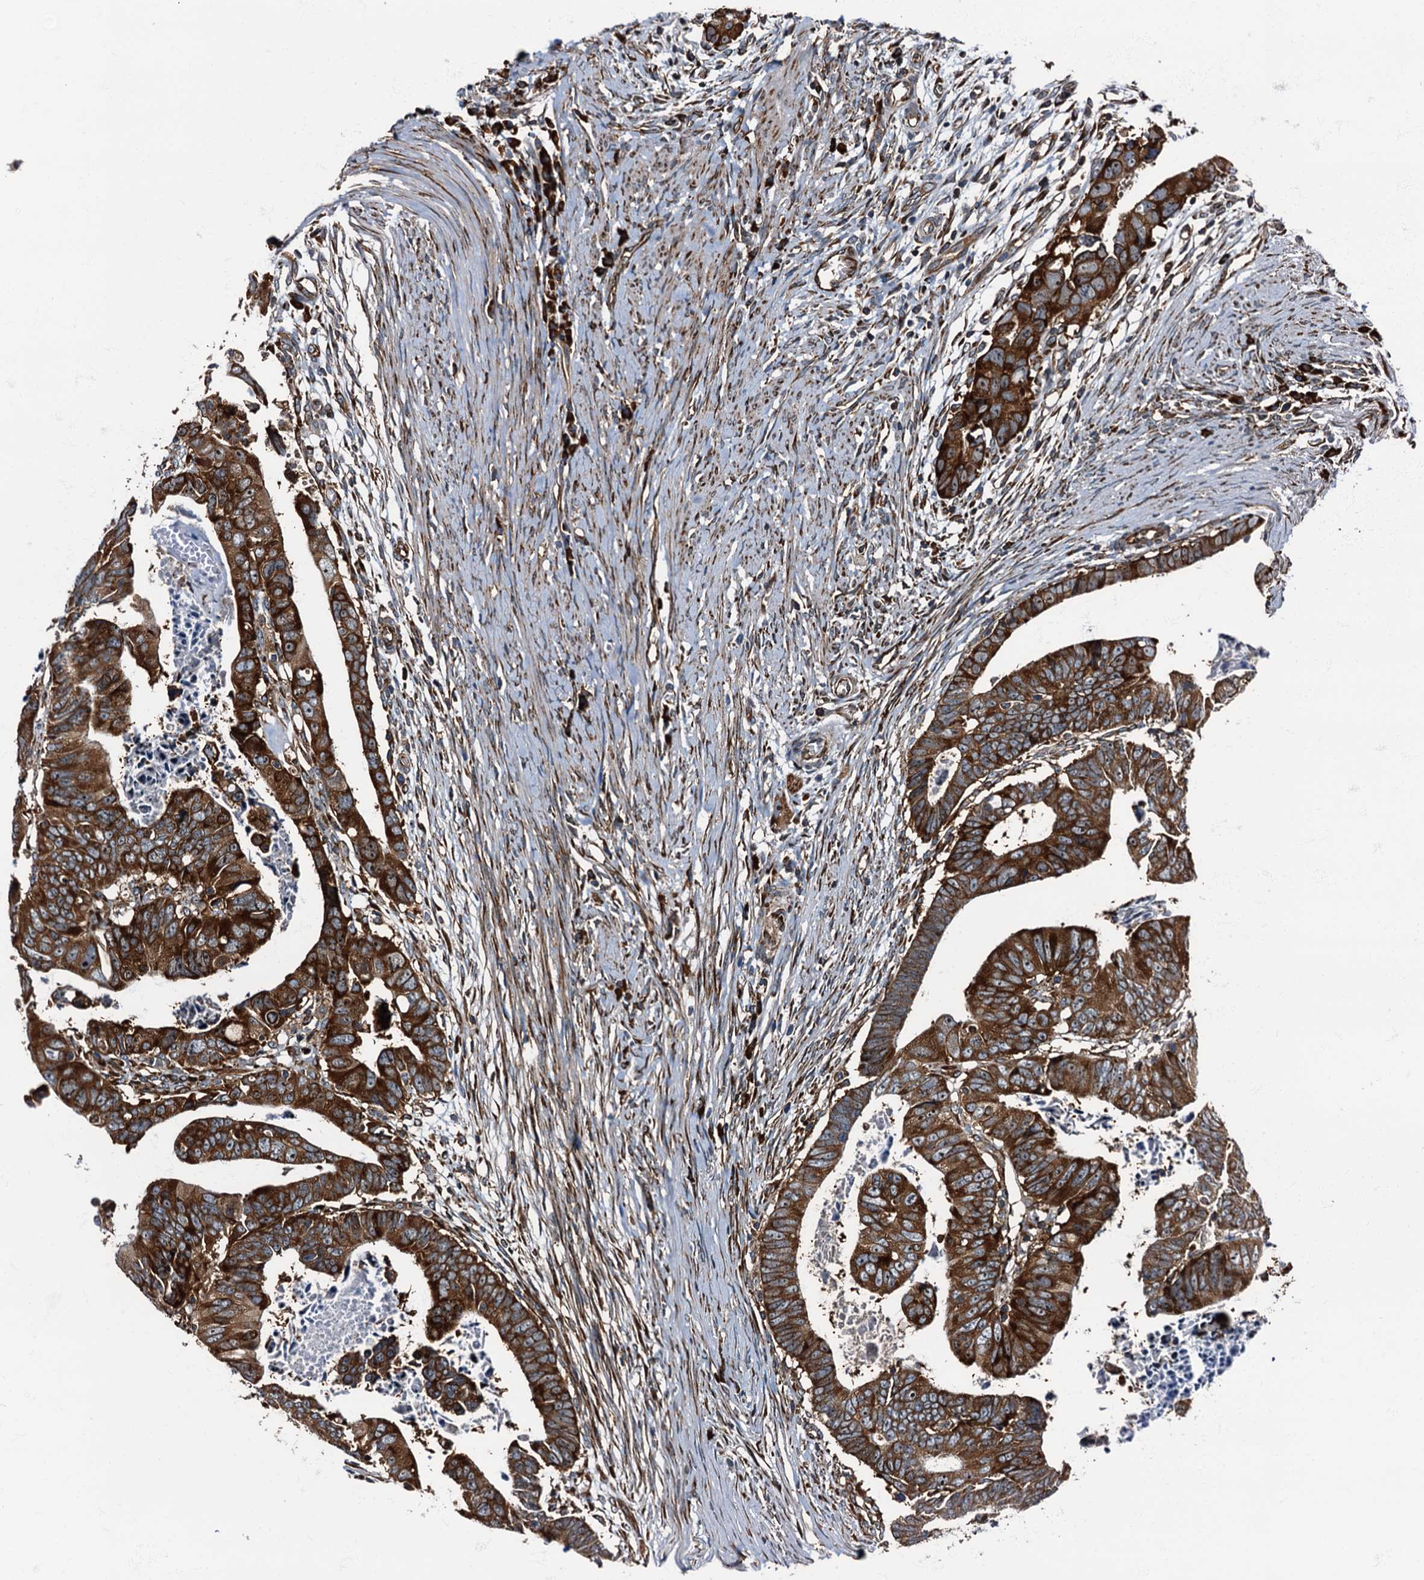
{"staining": {"intensity": "strong", "quantity": ">75%", "location": "cytoplasmic/membranous"}, "tissue": "colorectal cancer", "cell_type": "Tumor cells", "image_type": "cancer", "snomed": [{"axis": "morphology", "description": "Adenocarcinoma, NOS"}, {"axis": "topography", "description": "Rectum"}], "caption": "Immunohistochemical staining of colorectal cancer reveals high levels of strong cytoplasmic/membranous protein staining in approximately >75% of tumor cells. Immunohistochemistry stains the protein in brown and the nuclei are stained blue.", "gene": "ATP2C1", "patient": {"sex": "female", "age": 65}}